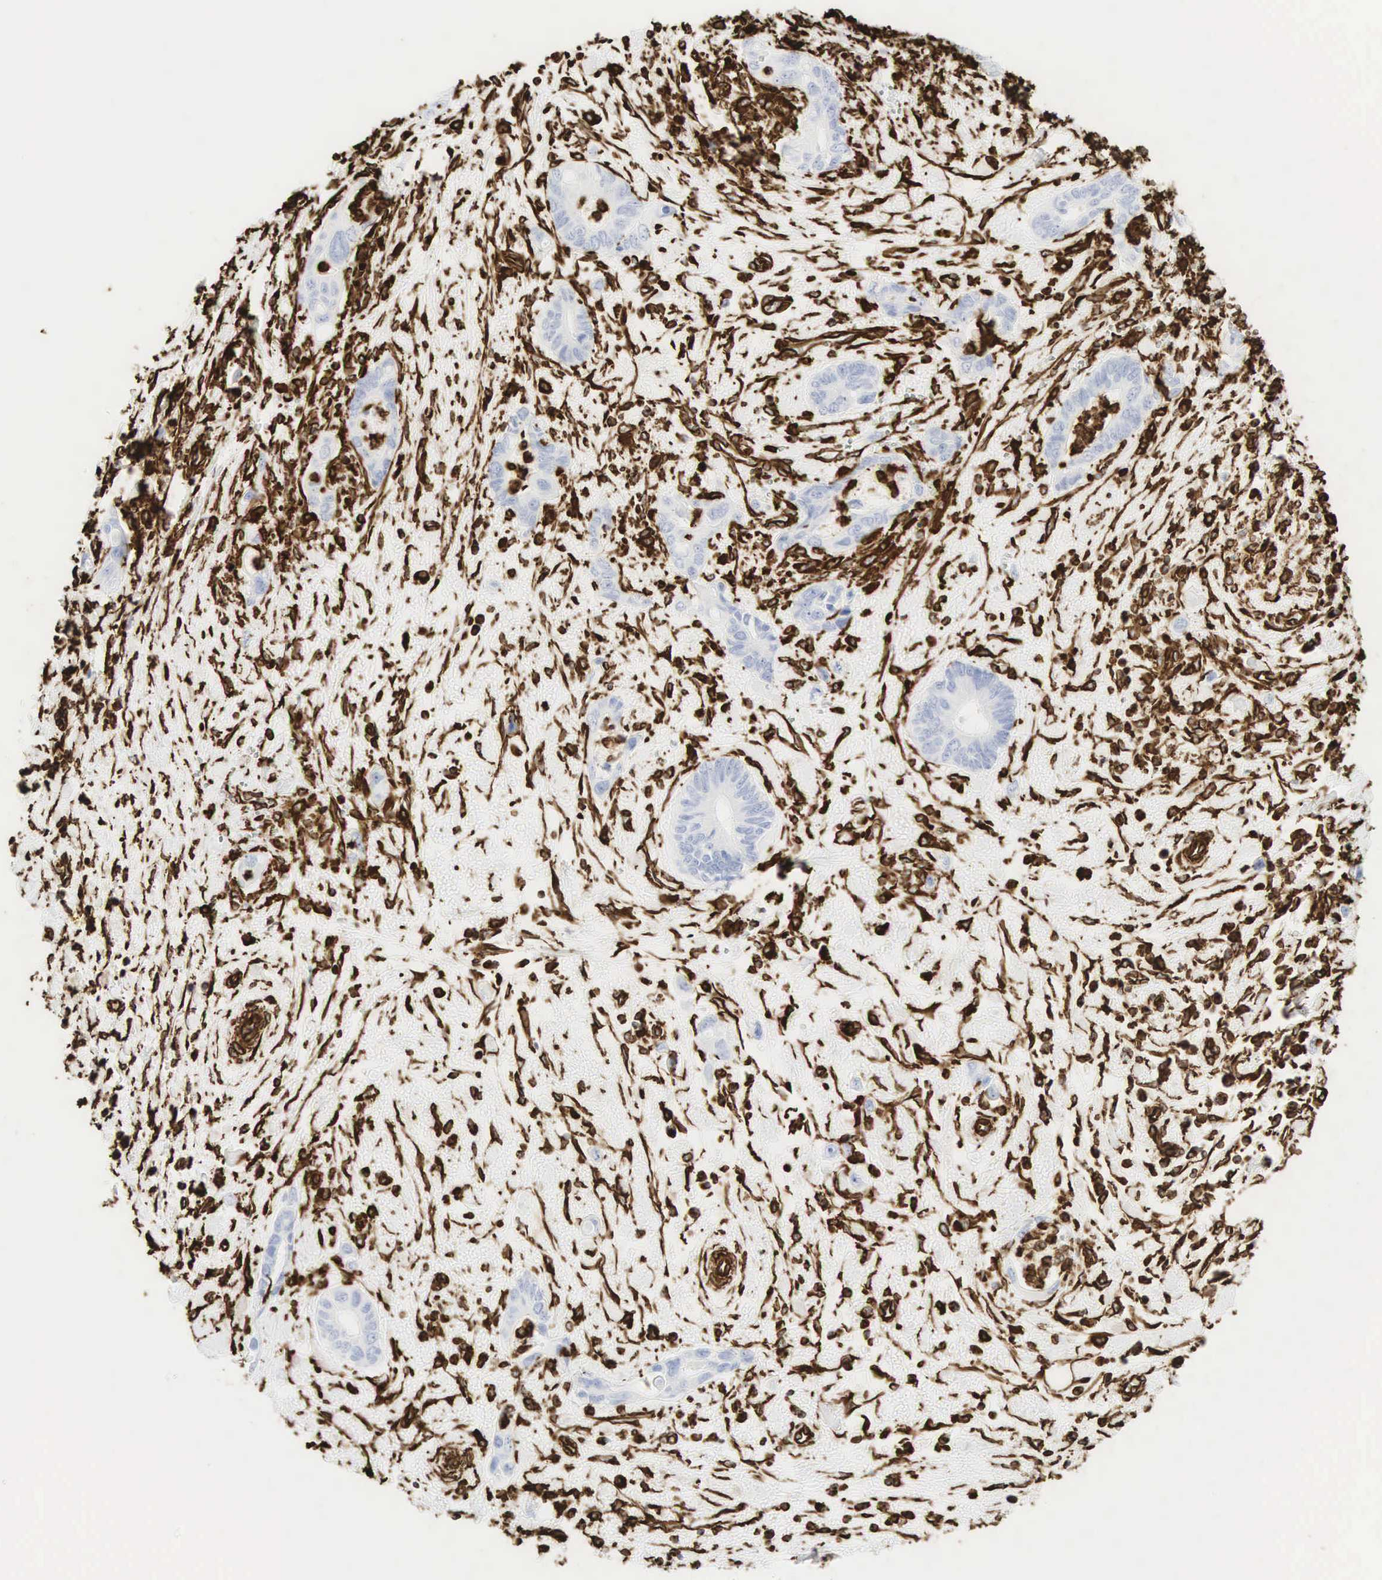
{"staining": {"intensity": "strong", "quantity": "<25%", "location": "cytoplasmic/membranous"}, "tissue": "pancreatic cancer", "cell_type": "Tumor cells", "image_type": "cancer", "snomed": [{"axis": "morphology", "description": "Adenocarcinoma, NOS"}, {"axis": "topography", "description": "Pancreas"}], "caption": "Pancreatic cancer tissue reveals strong cytoplasmic/membranous positivity in about <25% of tumor cells, visualized by immunohistochemistry.", "gene": "VIM", "patient": {"sex": "female", "age": 70}}